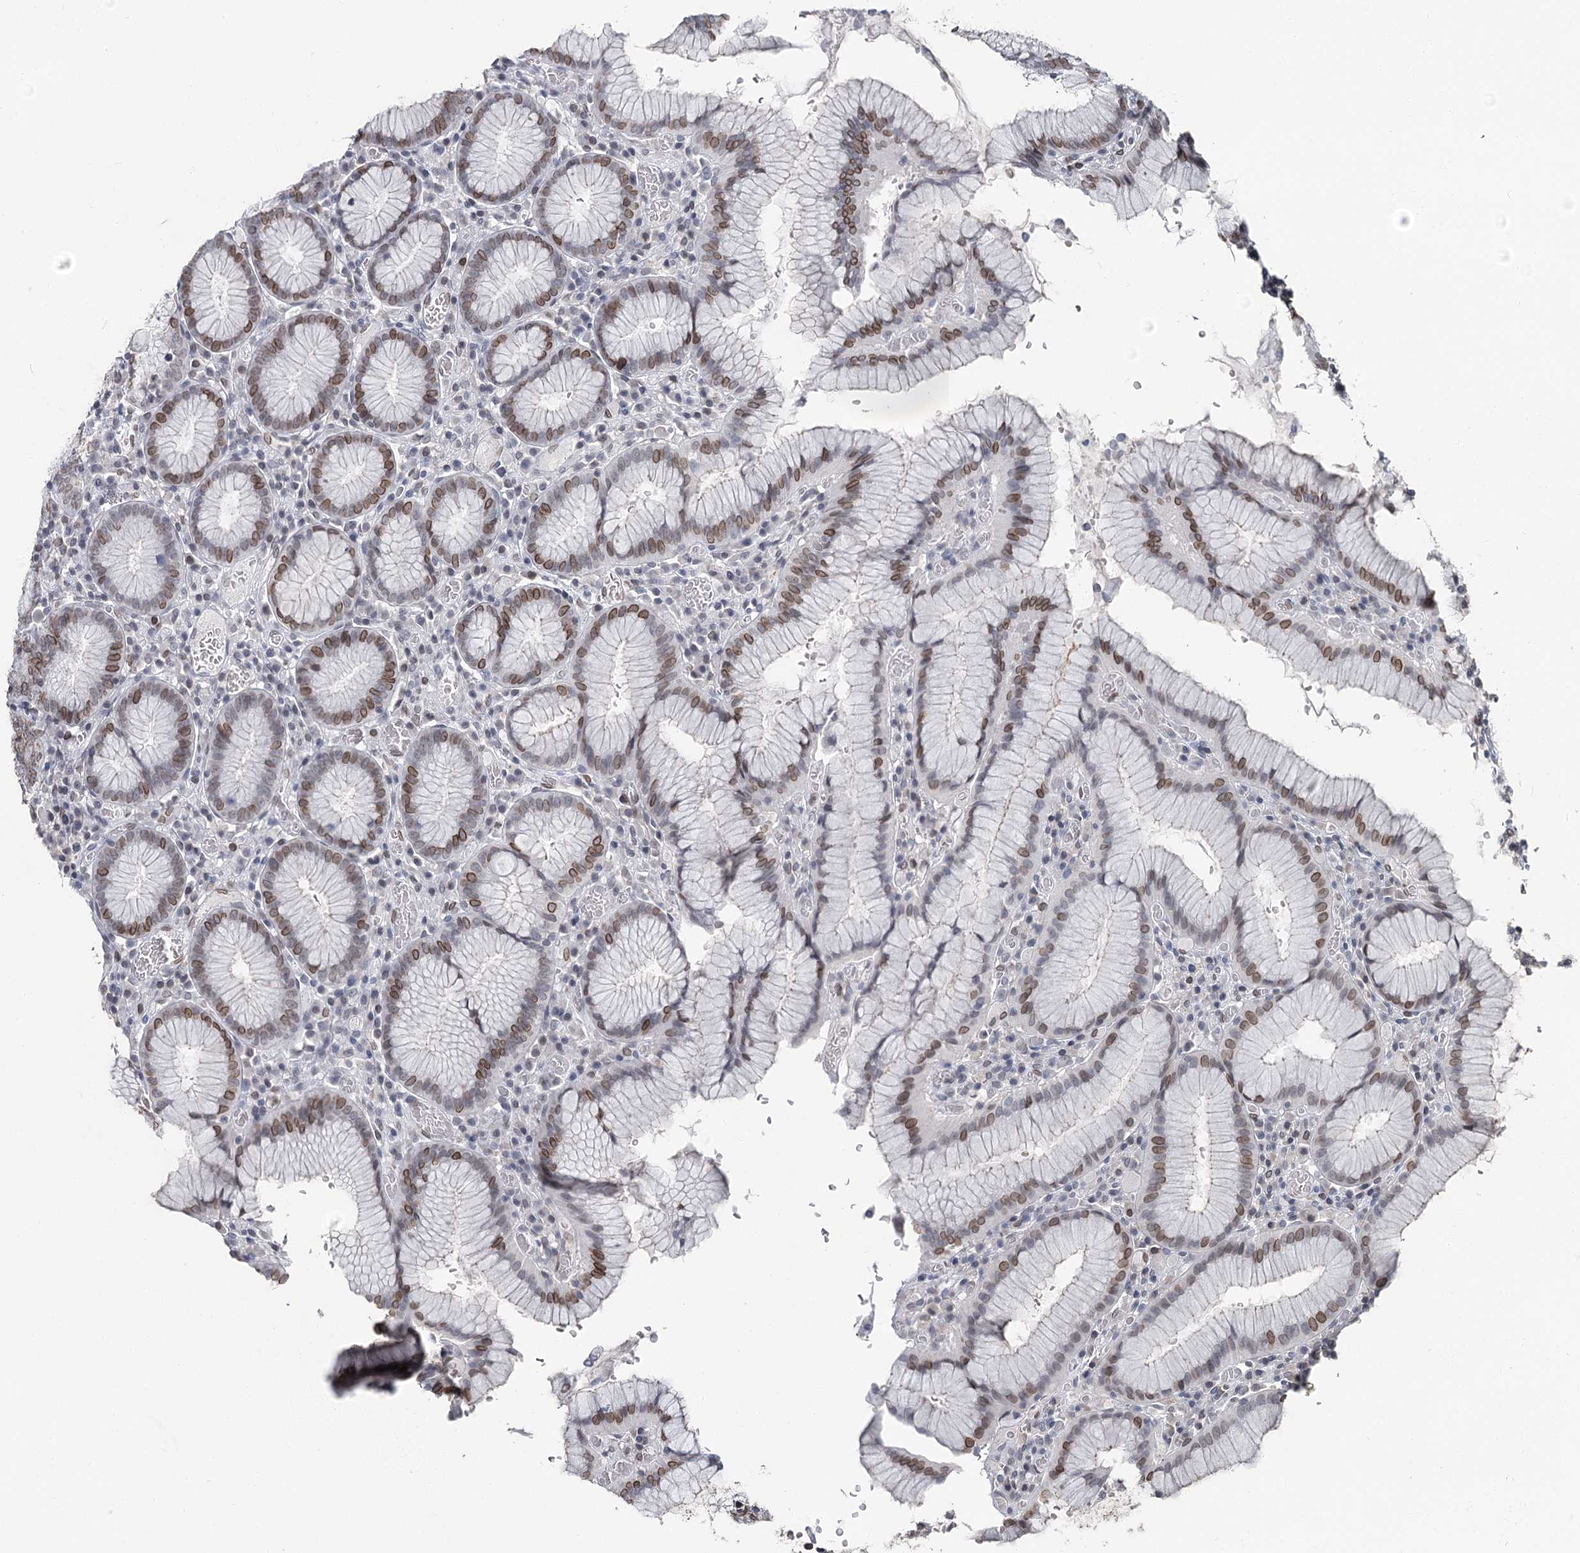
{"staining": {"intensity": "moderate", "quantity": "25%-75%", "location": "cytoplasmic/membranous,nuclear"}, "tissue": "stomach", "cell_type": "Glandular cells", "image_type": "normal", "snomed": [{"axis": "morphology", "description": "Normal tissue, NOS"}, {"axis": "topography", "description": "Stomach"}], "caption": "This histopathology image shows IHC staining of benign stomach, with medium moderate cytoplasmic/membranous,nuclear positivity in approximately 25%-75% of glandular cells.", "gene": "KIAA0930", "patient": {"sex": "male", "age": 55}}